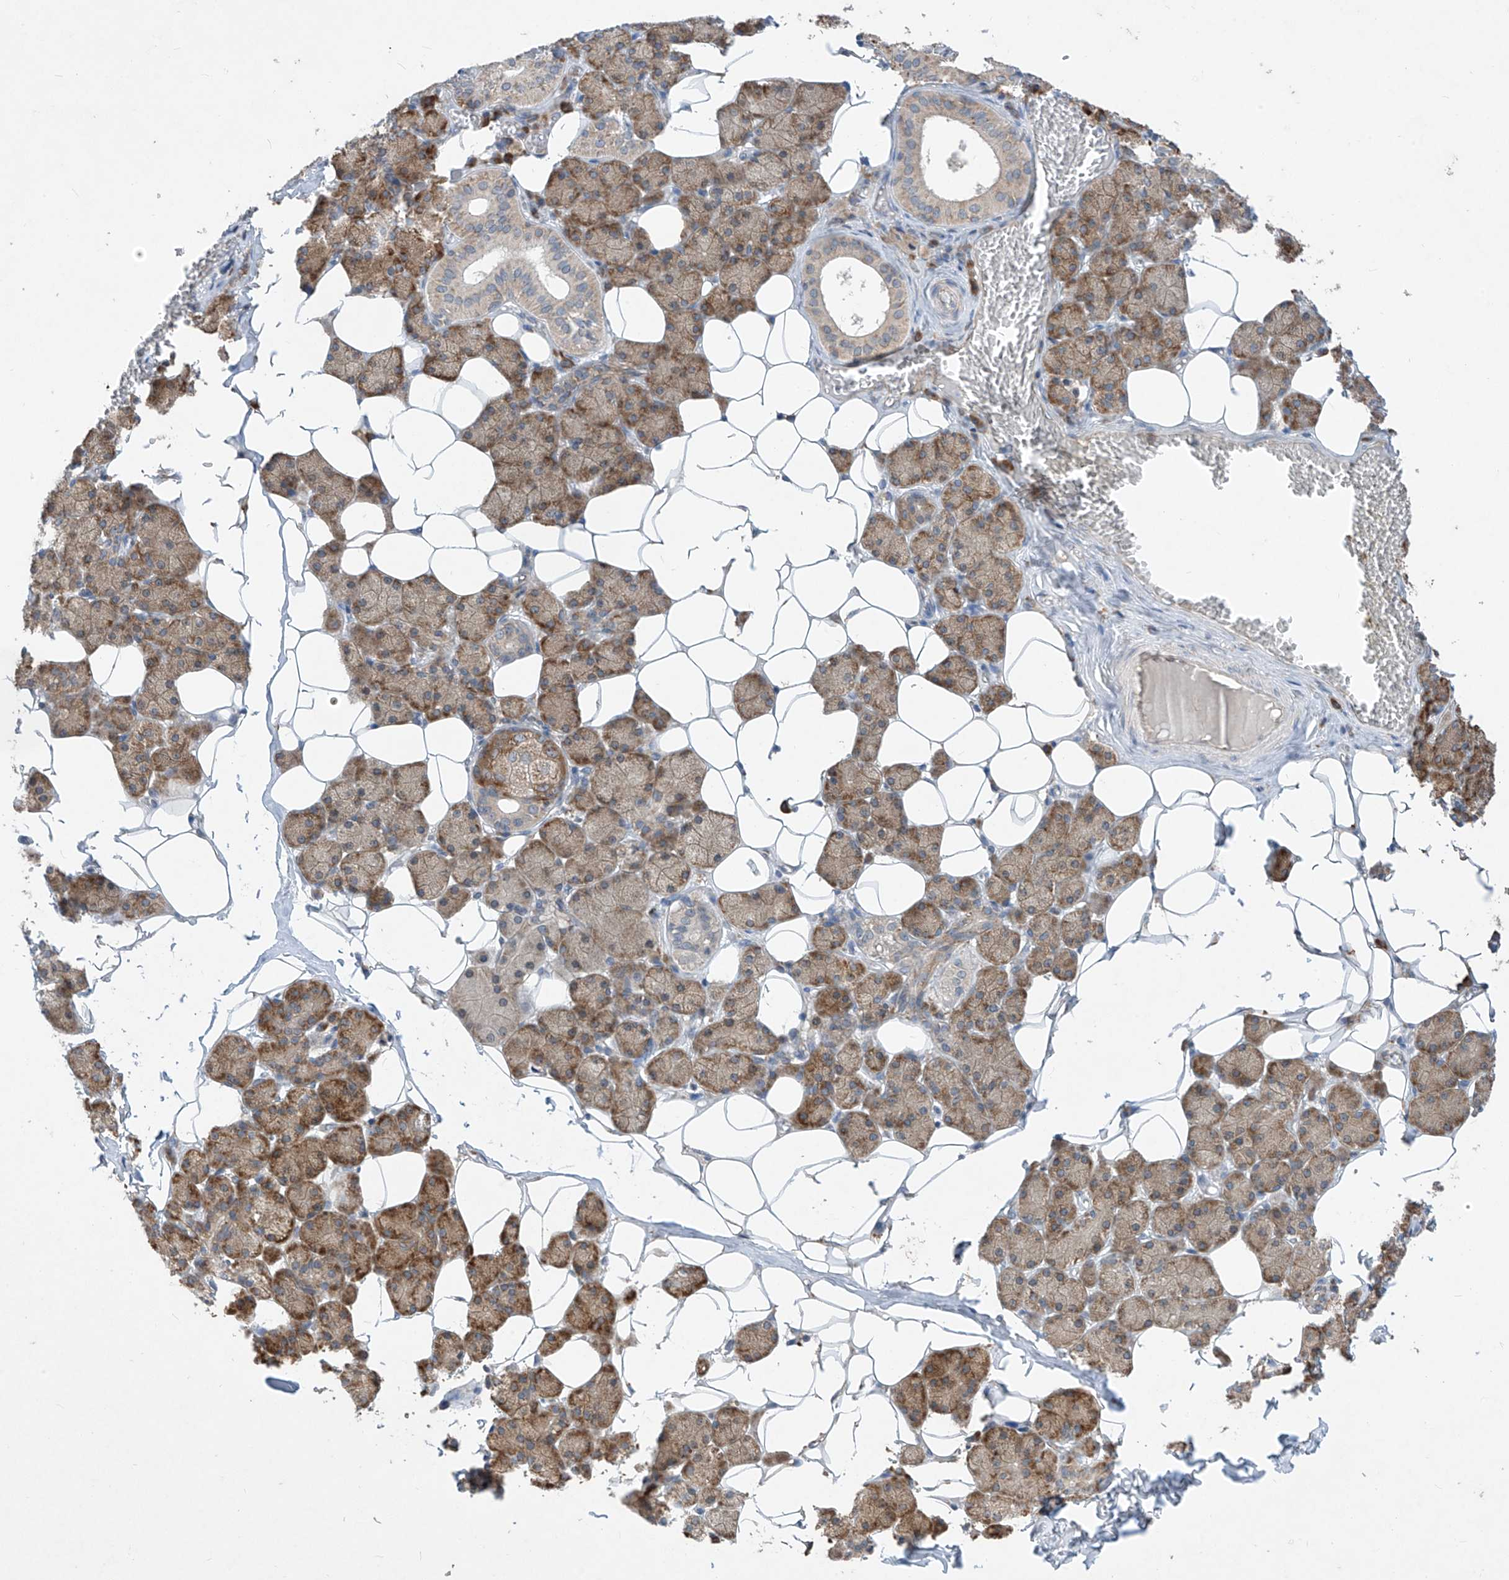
{"staining": {"intensity": "moderate", "quantity": ">75%", "location": "cytoplasmic/membranous"}, "tissue": "salivary gland", "cell_type": "Glandular cells", "image_type": "normal", "snomed": [{"axis": "morphology", "description": "Normal tissue, NOS"}, {"axis": "topography", "description": "Salivary gland"}], "caption": "Immunohistochemistry (IHC) of unremarkable human salivary gland exhibits medium levels of moderate cytoplasmic/membranous staining in about >75% of glandular cells.", "gene": "RPL34", "patient": {"sex": "female", "age": 33}}